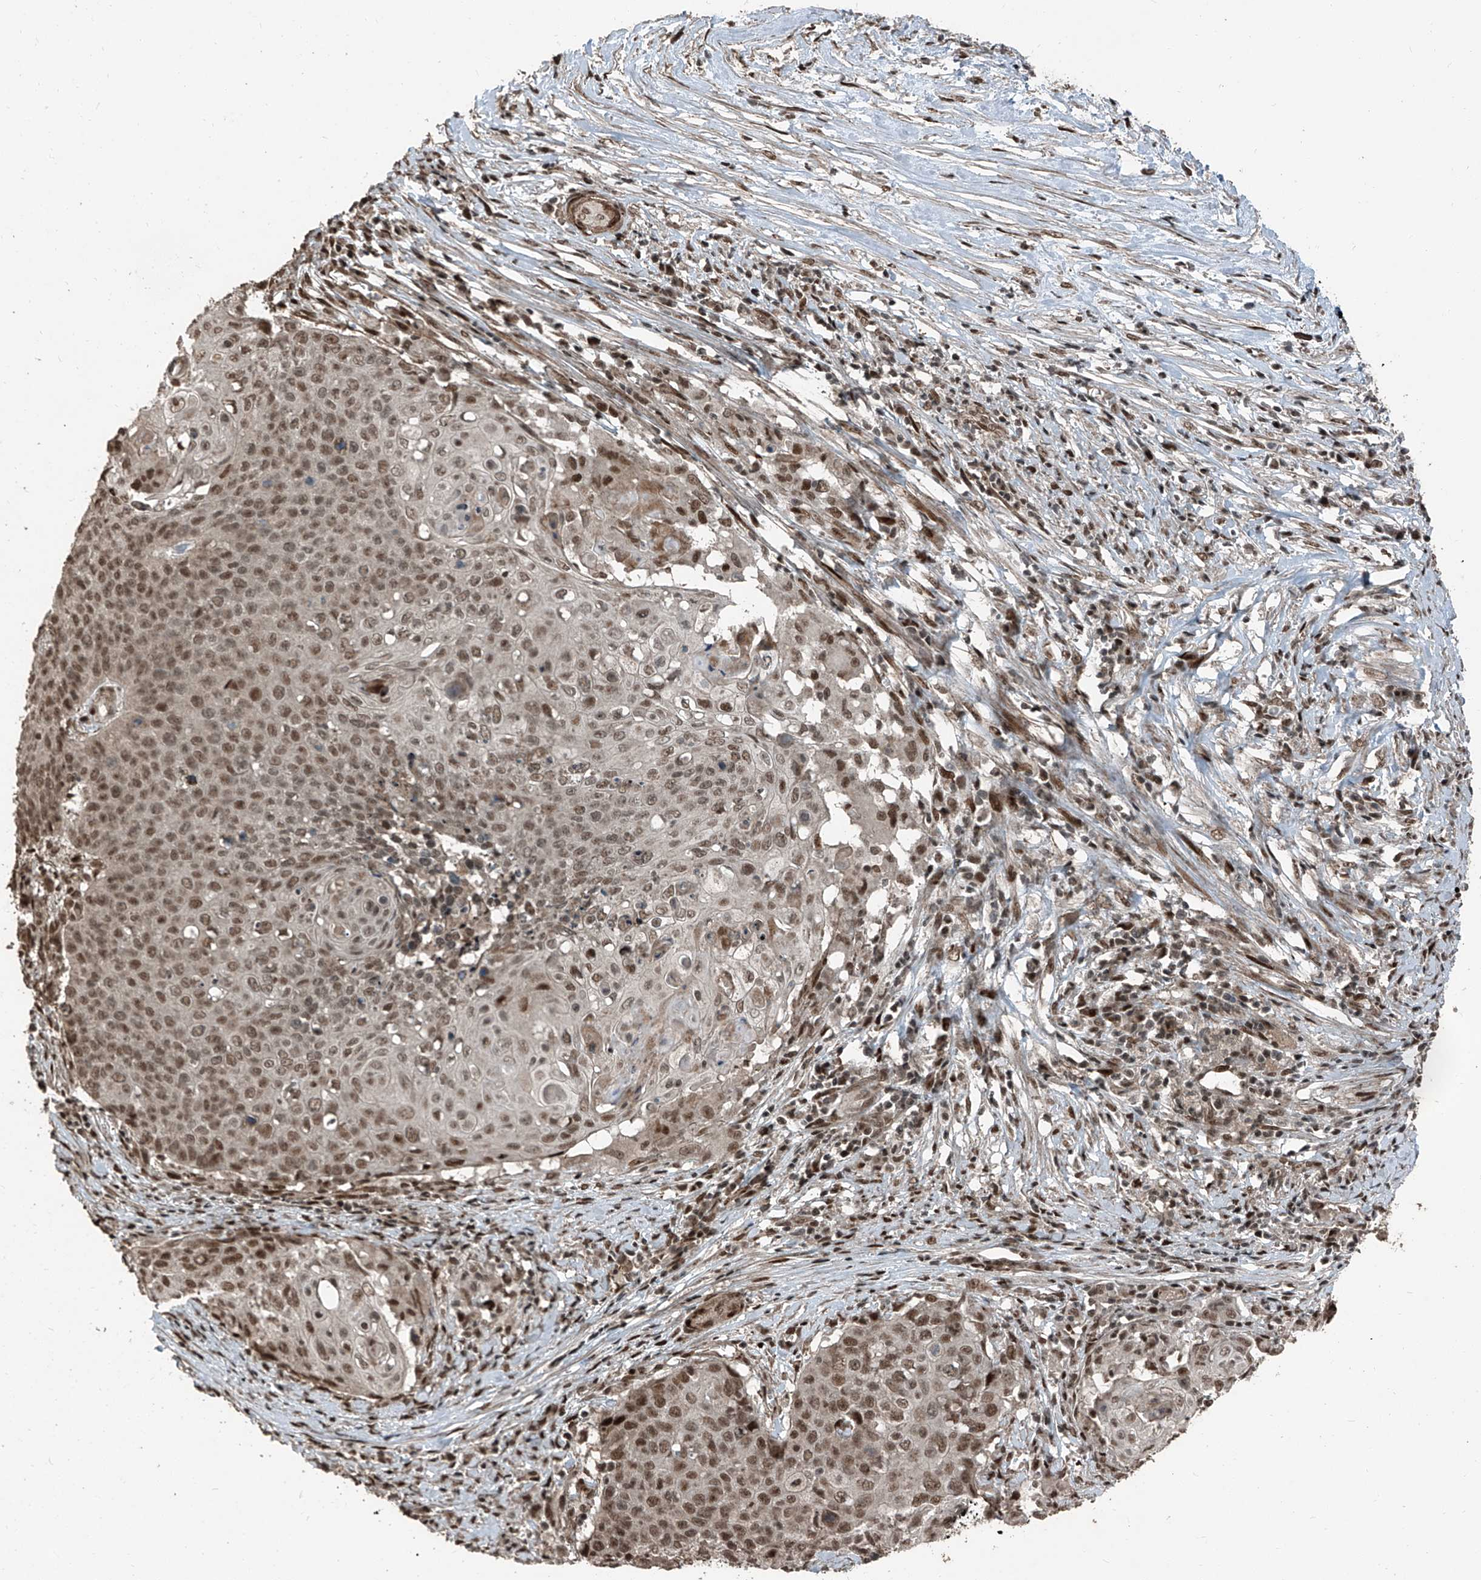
{"staining": {"intensity": "moderate", "quantity": ">75%", "location": "nuclear"}, "tissue": "cervical cancer", "cell_type": "Tumor cells", "image_type": "cancer", "snomed": [{"axis": "morphology", "description": "Squamous cell carcinoma, NOS"}, {"axis": "topography", "description": "Cervix"}], "caption": "Protein expression analysis of cervical cancer displays moderate nuclear staining in approximately >75% of tumor cells.", "gene": "ZNF570", "patient": {"sex": "female", "age": 39}}